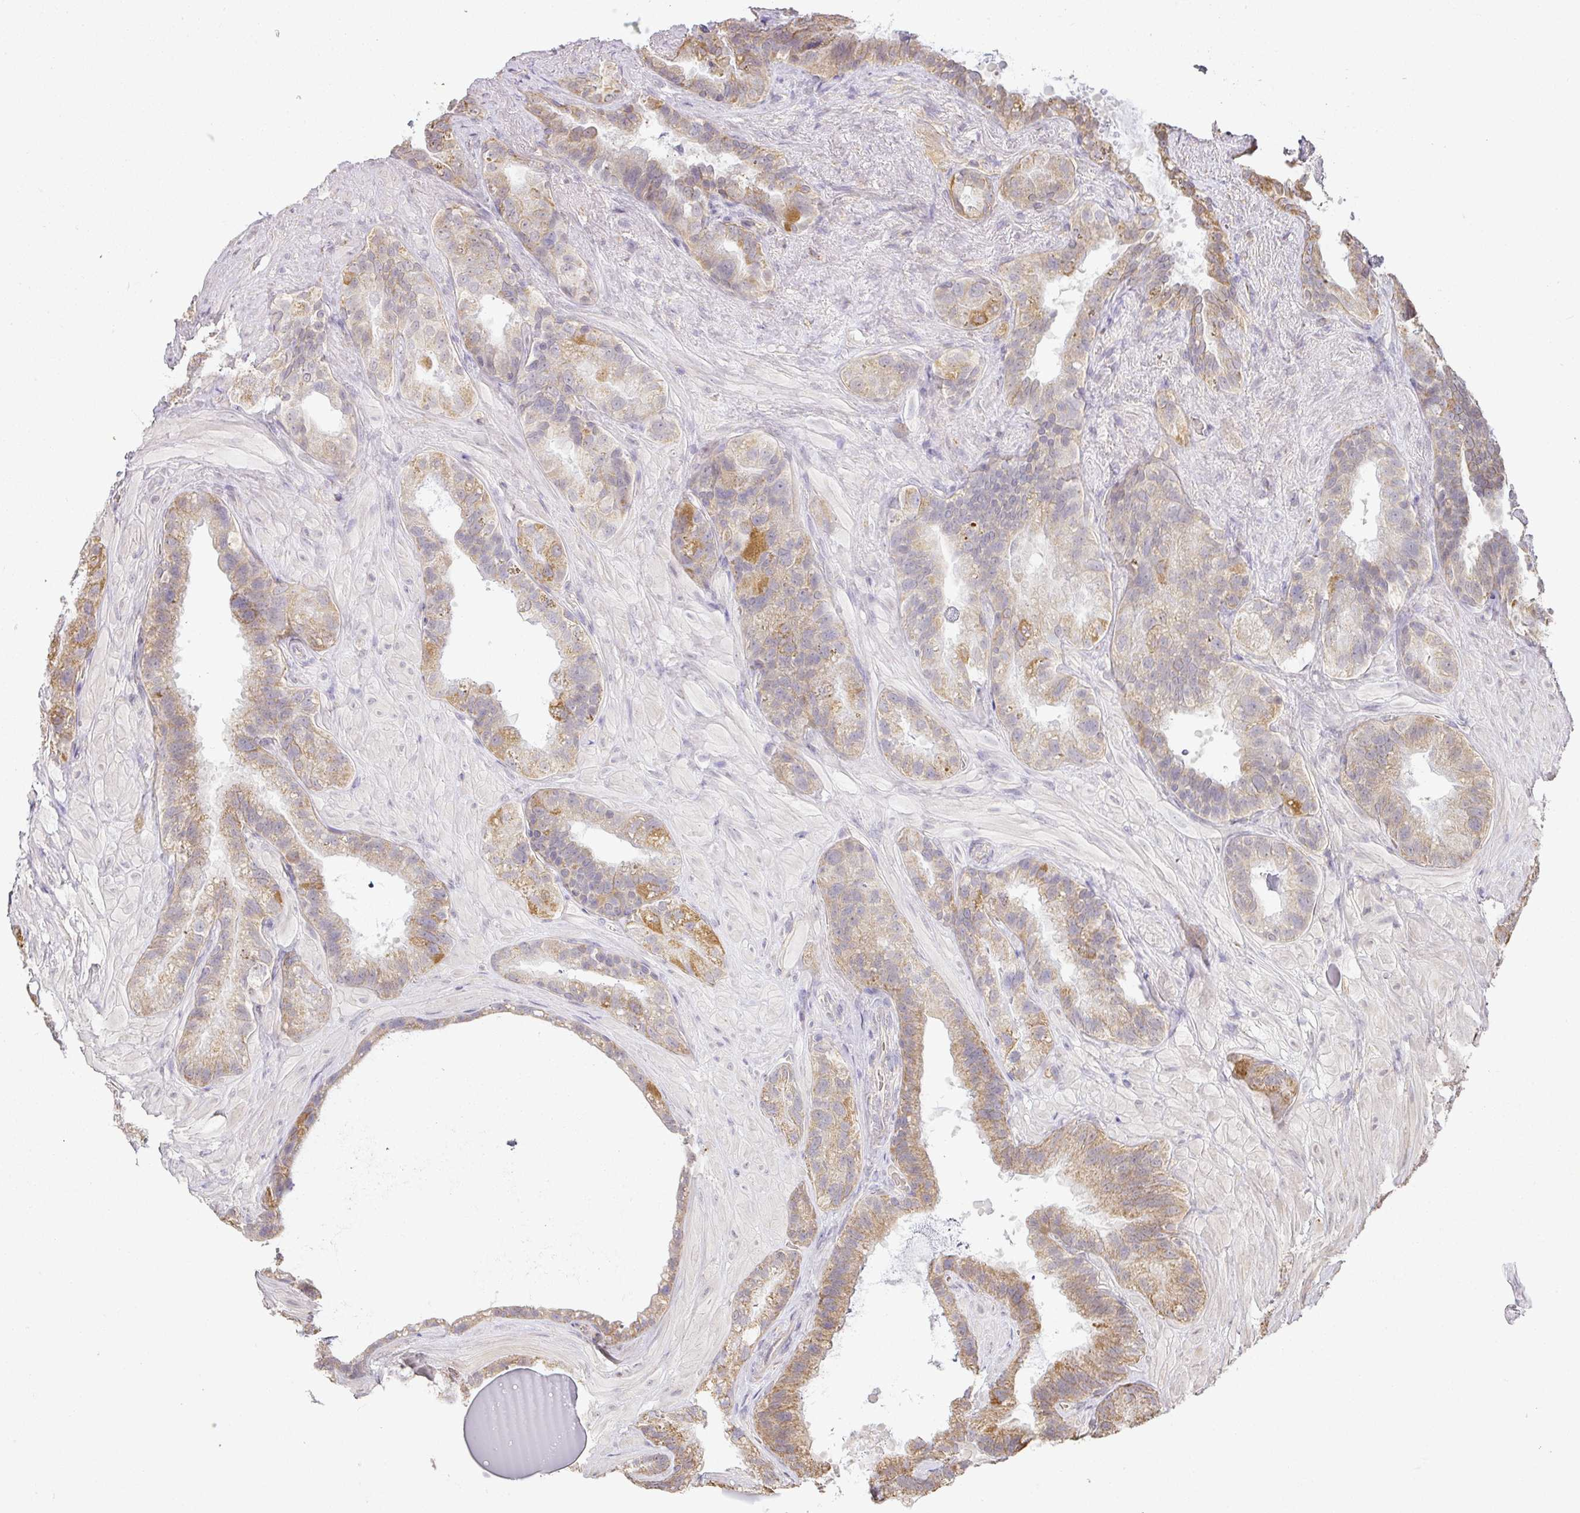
{"staining": {"intensity": "moderate", "quantity": ">75%", "location": "cytoplasmic/membranous"}, "tissue": "seminal vesicle", "cell_type": "Glandular cells", "image_type": "normal", "snomed": [{"axis": "morphology", "description": "Normal tissue, NOS"}, {"axis": "topography", "description": "Seminal veicle"}, {"axis": "topography", "description": "Peripheral nerve tissue"}], "caption": "Immunohistochemistry (IHC) (DAB (3,3'-diaminobenzidine)) staining of unremarkable seminal vesicle exhibits moderate cytoplasmic/membranous protein expression in about >75% of glandular cells.", "gene": "MYOM2", "patient": {"sex": "male", "age": 76}}